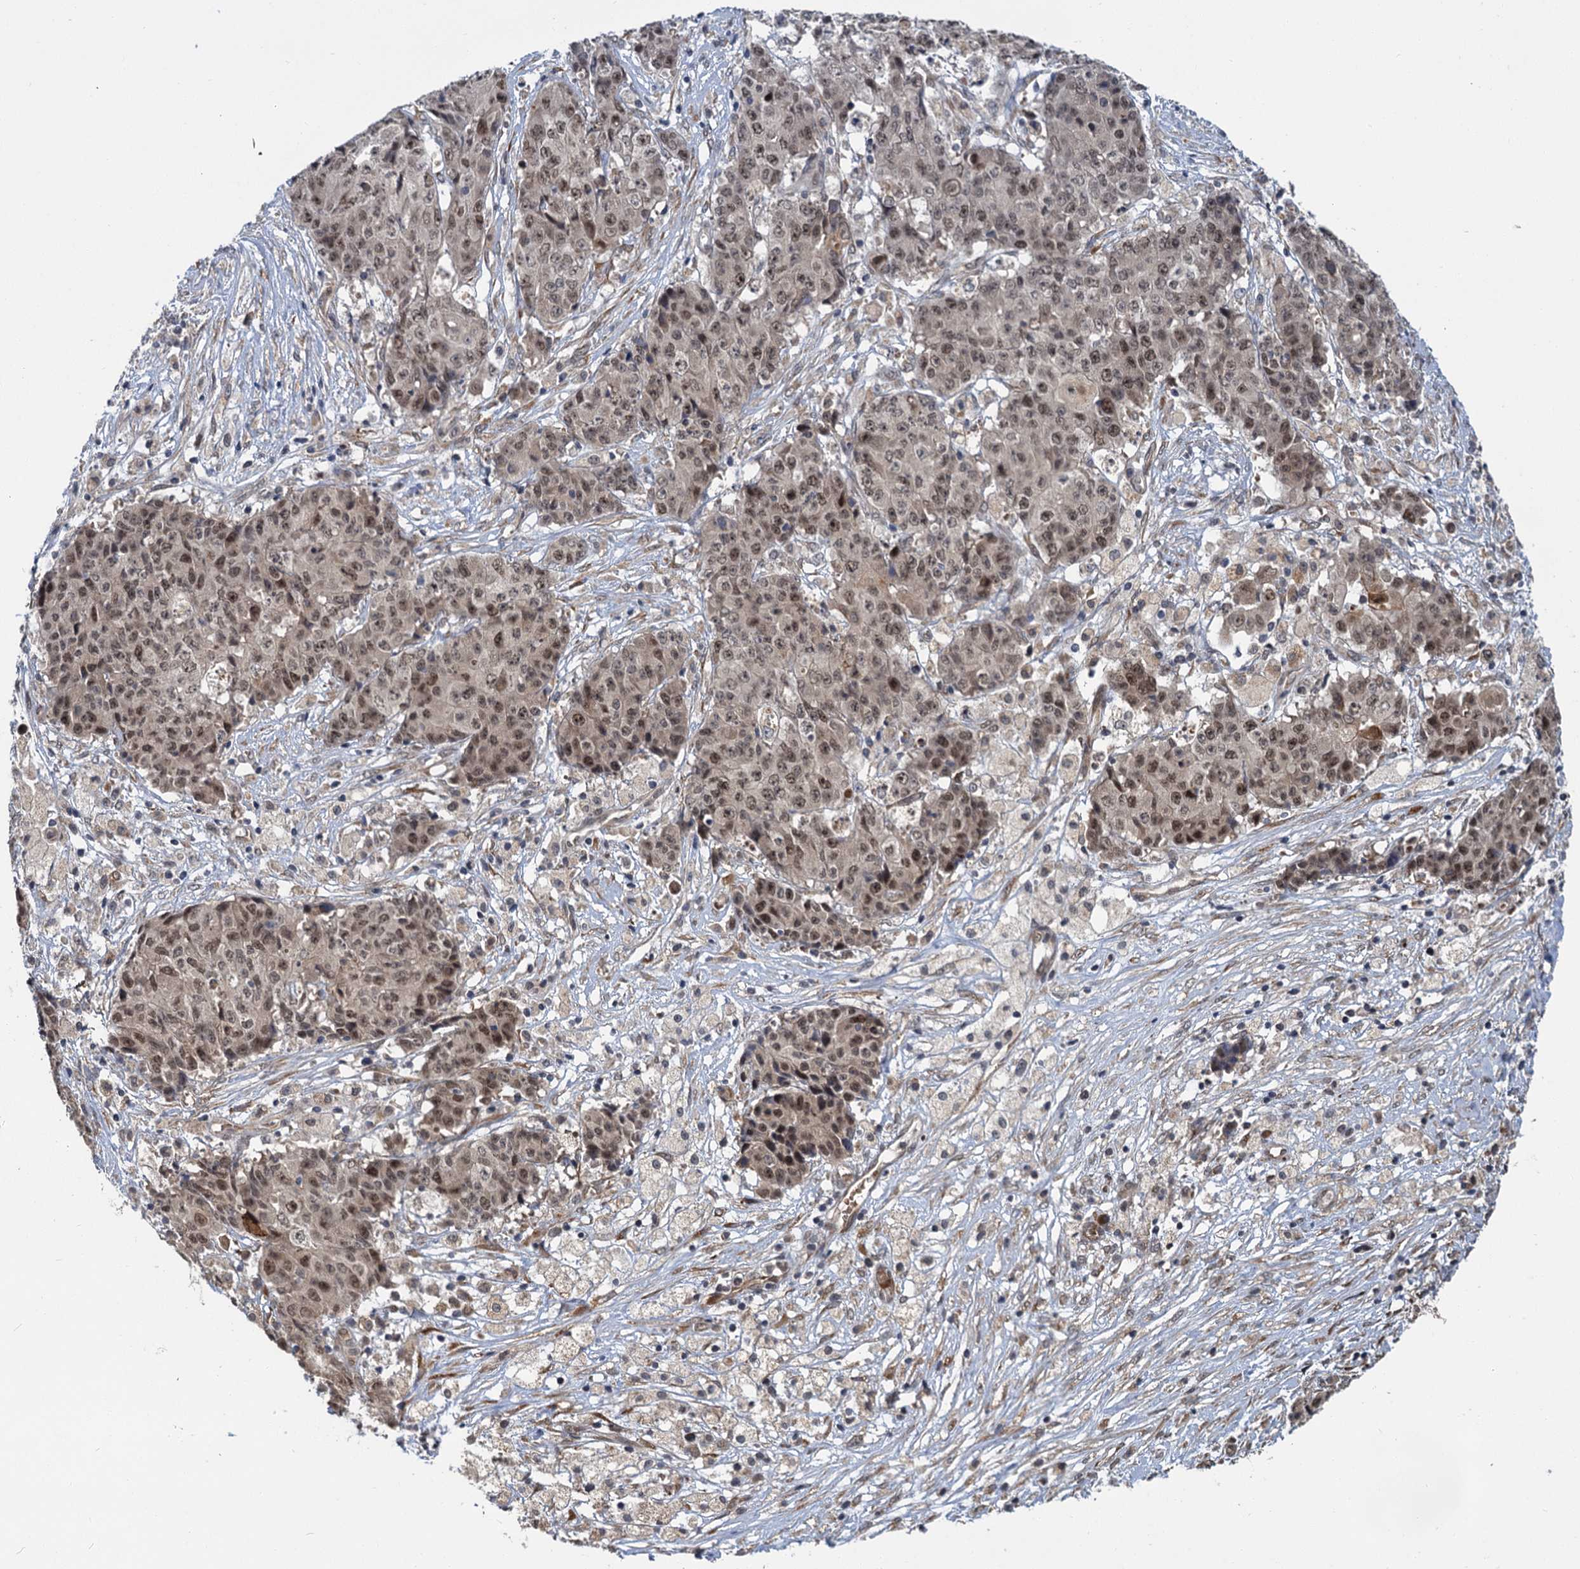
{"staining": {"intensity": "moderate", "quantity": ">75%", "location": "nuclear"}, "tissue": "ovarian cancer", "cell_type": "Tumor cells", "image_type": "cancer", "snomed": [{"axis": "morphology", "description": "Carcinoma, endometroid"}, {"axis": "topography", "description": "Ovary"}], "caption": "A histopathology image of human endometroid carcinoma (ovarian) stained for a protein demonstrates moderate nuclear brown staining in tumor cells.", "gene": "APBA2", "patient": {"sex": "female", "age": 42}}